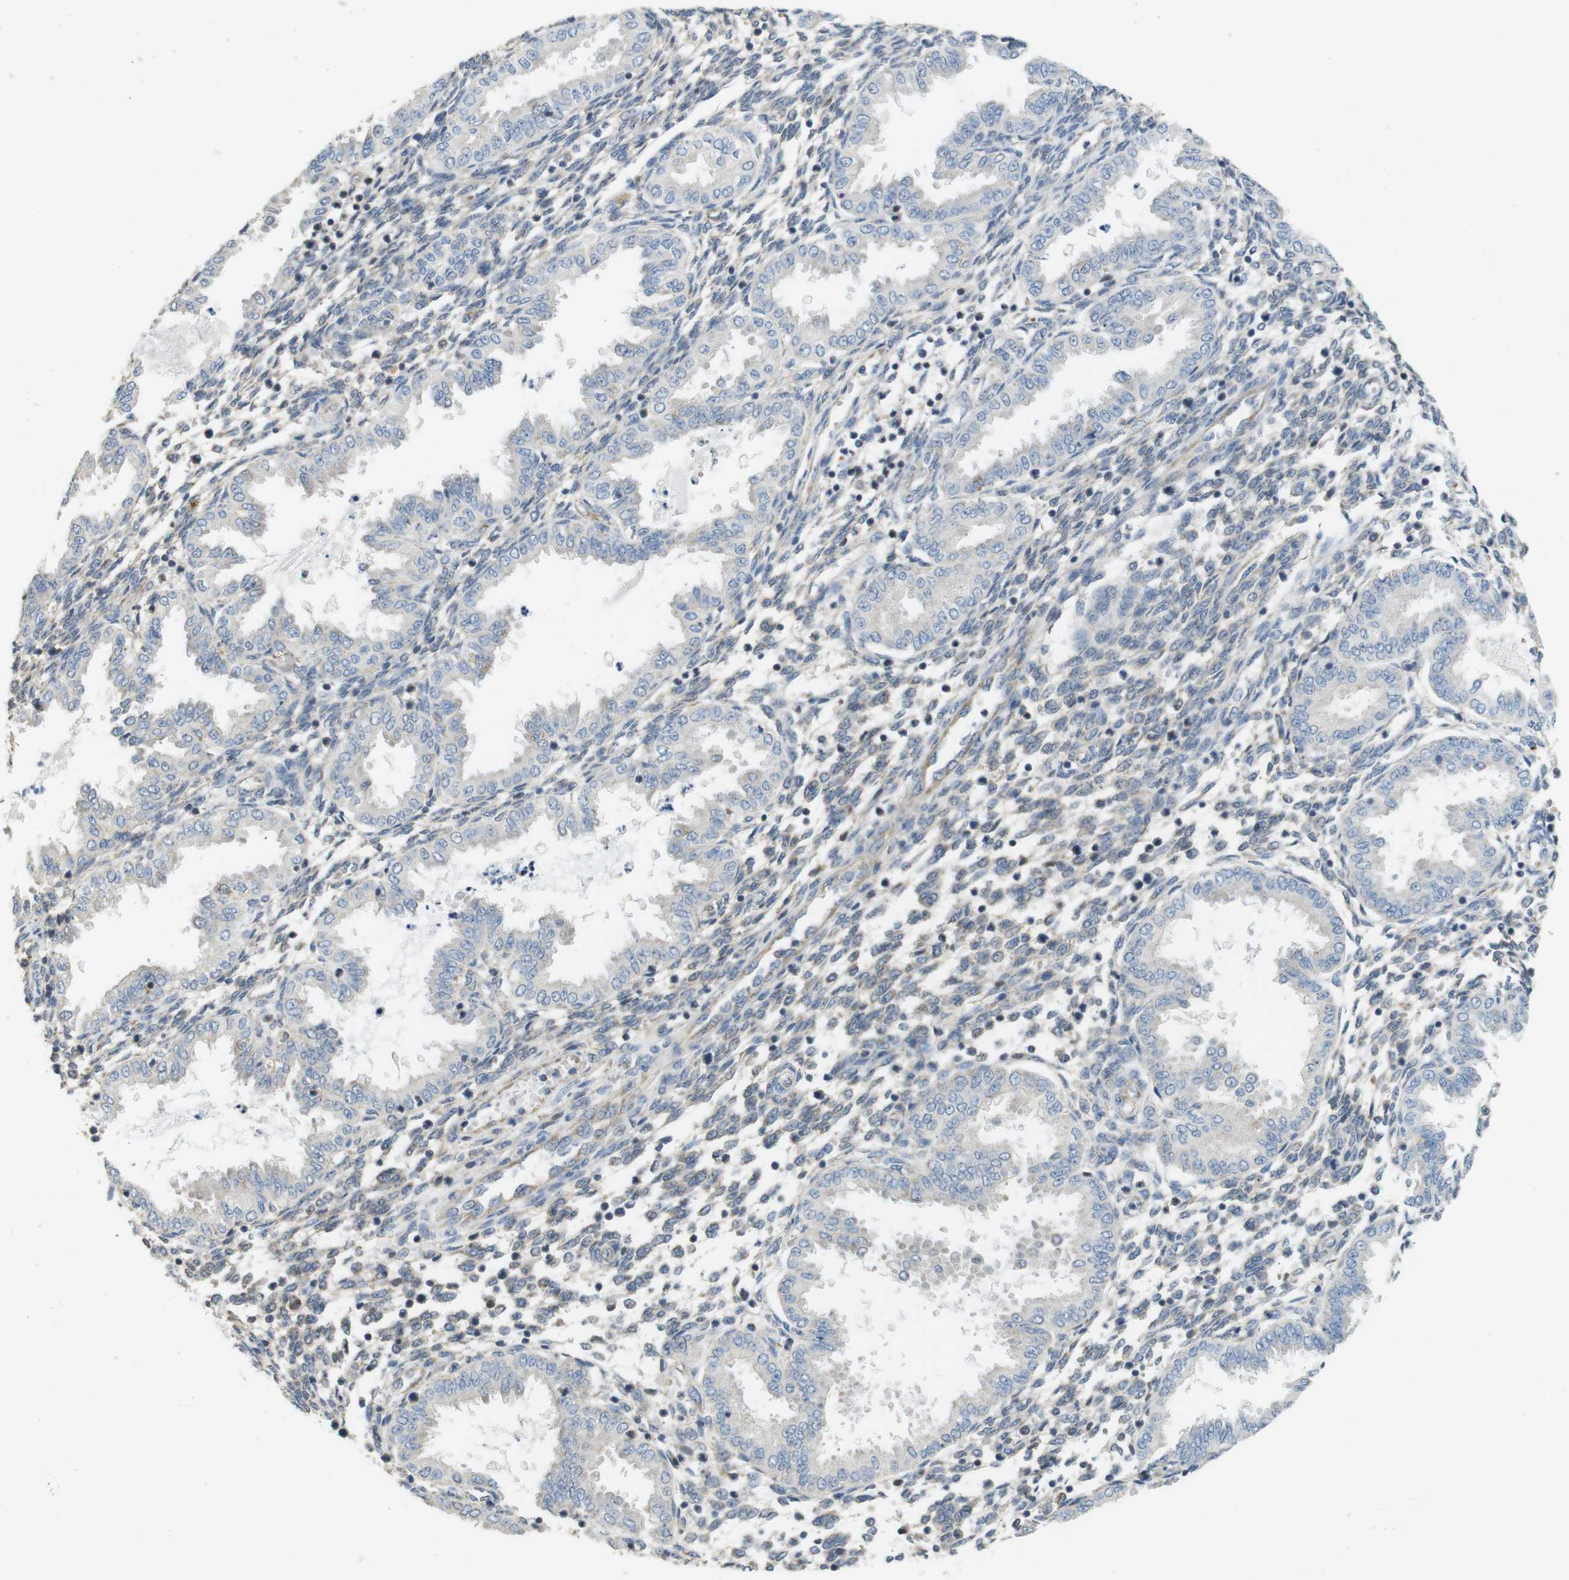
{"staining": {"intensity": "moderate", "quantity": "25%-75%", "location": "cytoplasmic/membranous"}, "tissue": "endometrium", "cell_type": "Cells in endometrial stroma", "image_type": "normal", "snomed": [{"axis": "morphology", "description": "Normal tissue, NOS"}, {"axis": "topography", "description": "Endometrium"}], "caption": "Immunohistochemical staining of benign endometrium demonstrates 25%-75% levels of moderate cytoplasmic/membranous protein positivity in about 25%-75% of cells in endometrial stroma. The staining is performed using DAB brown chromogen to label protein expression. The nuclei are counter-stained blue using hematoxylin.", "gene": "CALHM2", "patient": {"sex": "female", "age": 33}}